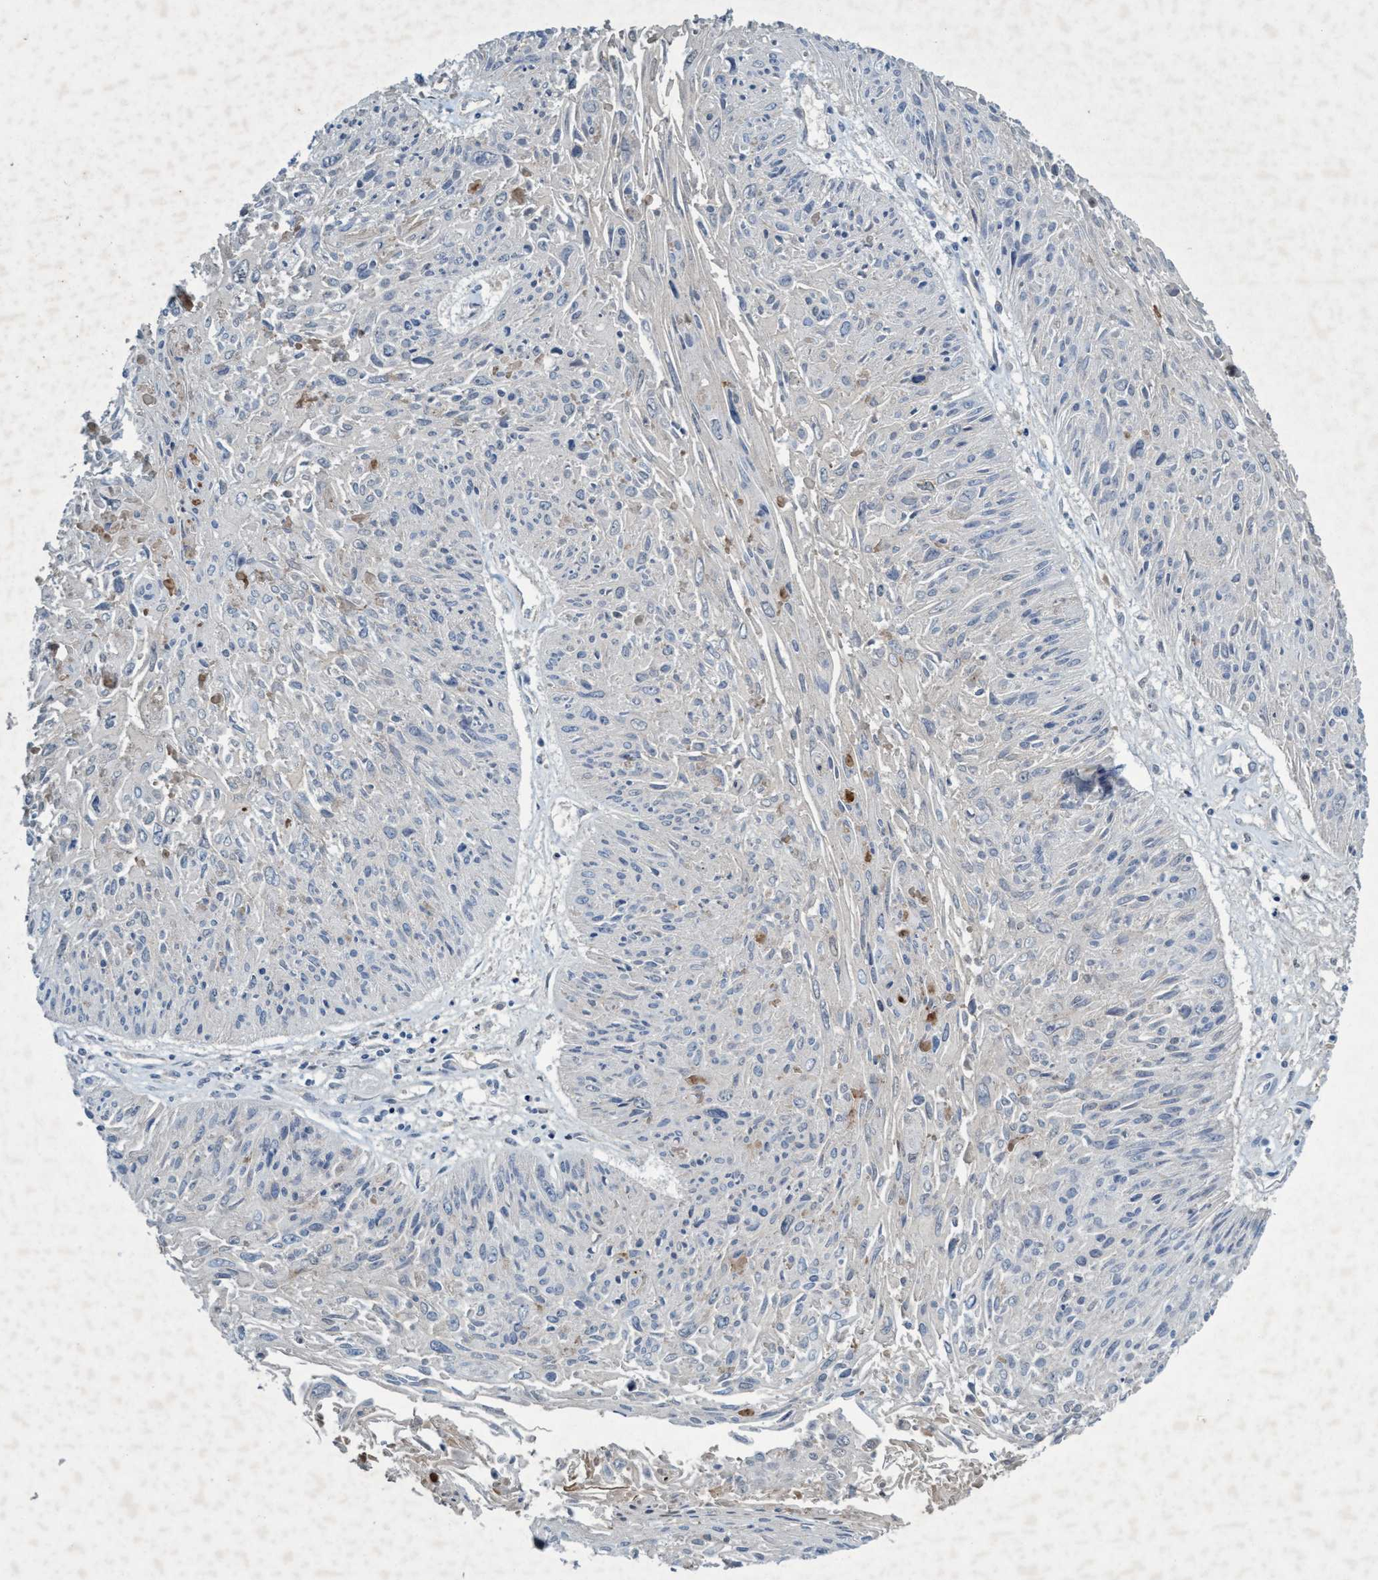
{"staining": {"intensity": "negative", "quantity": "none", "location": "none"}, "tissue": "cervical cancer", "cell_type": "Tumor cells", "image_type": "cancer", "snomed": [{"axis": "morphology", "description": "Squamous cell carcinoma, NOS"}, {"axis": "topography", "description": "Cervix"}], "caption": "Tumor cells show no significant protein staining in cervical cancer. The staining was performed using DAB to visualize the protein expression in brown, while the nuclei were stained in blue with hematoxylin (Magnification: 20x).", "gene": "RNF208", "patient": {"sex": "female", "age": 51}}